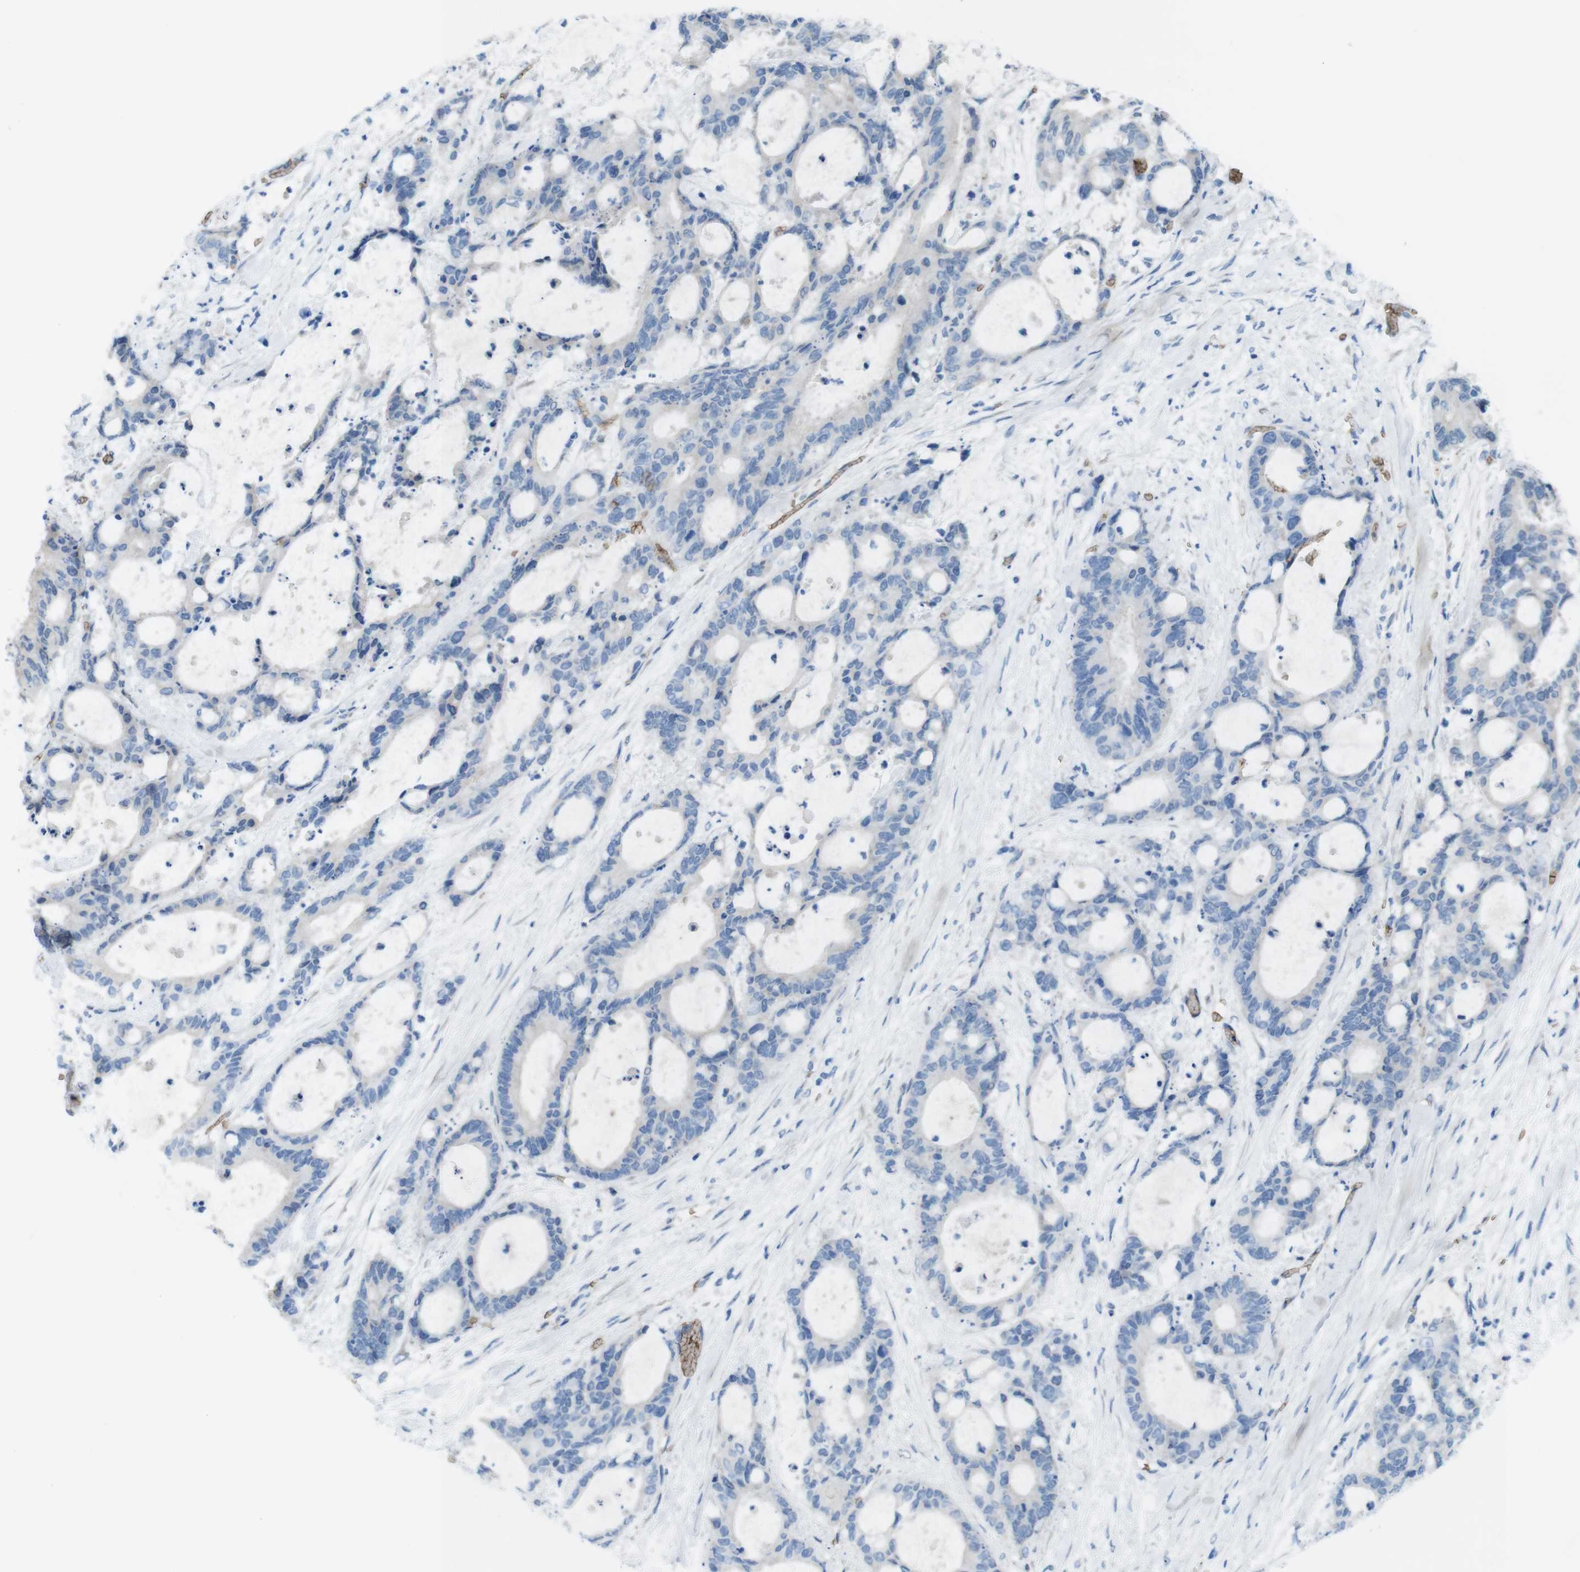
{"staining": {"intensity": "weak", "quantity": "25%-75%", "location": "cytoplasmic/membranous"}, "tissue": "liver cancer", "cell_type": "Tumor cells", "image_type": "cancer", "snomed": [{"axis": "morphology", "description": "Cholangiocarcinoma"}, {"axis": "topography", "description": "Liver"}], "caption": "Weak cytoplasmic/membranous expression is identified in approximately 25%-75% of tumor cells in liver cholangiocarcinoma. (DAB IHC with brightfield microscopy, high magnification).", "gene": "GYPA", "patient": {"sex": "female", "age": 73}}